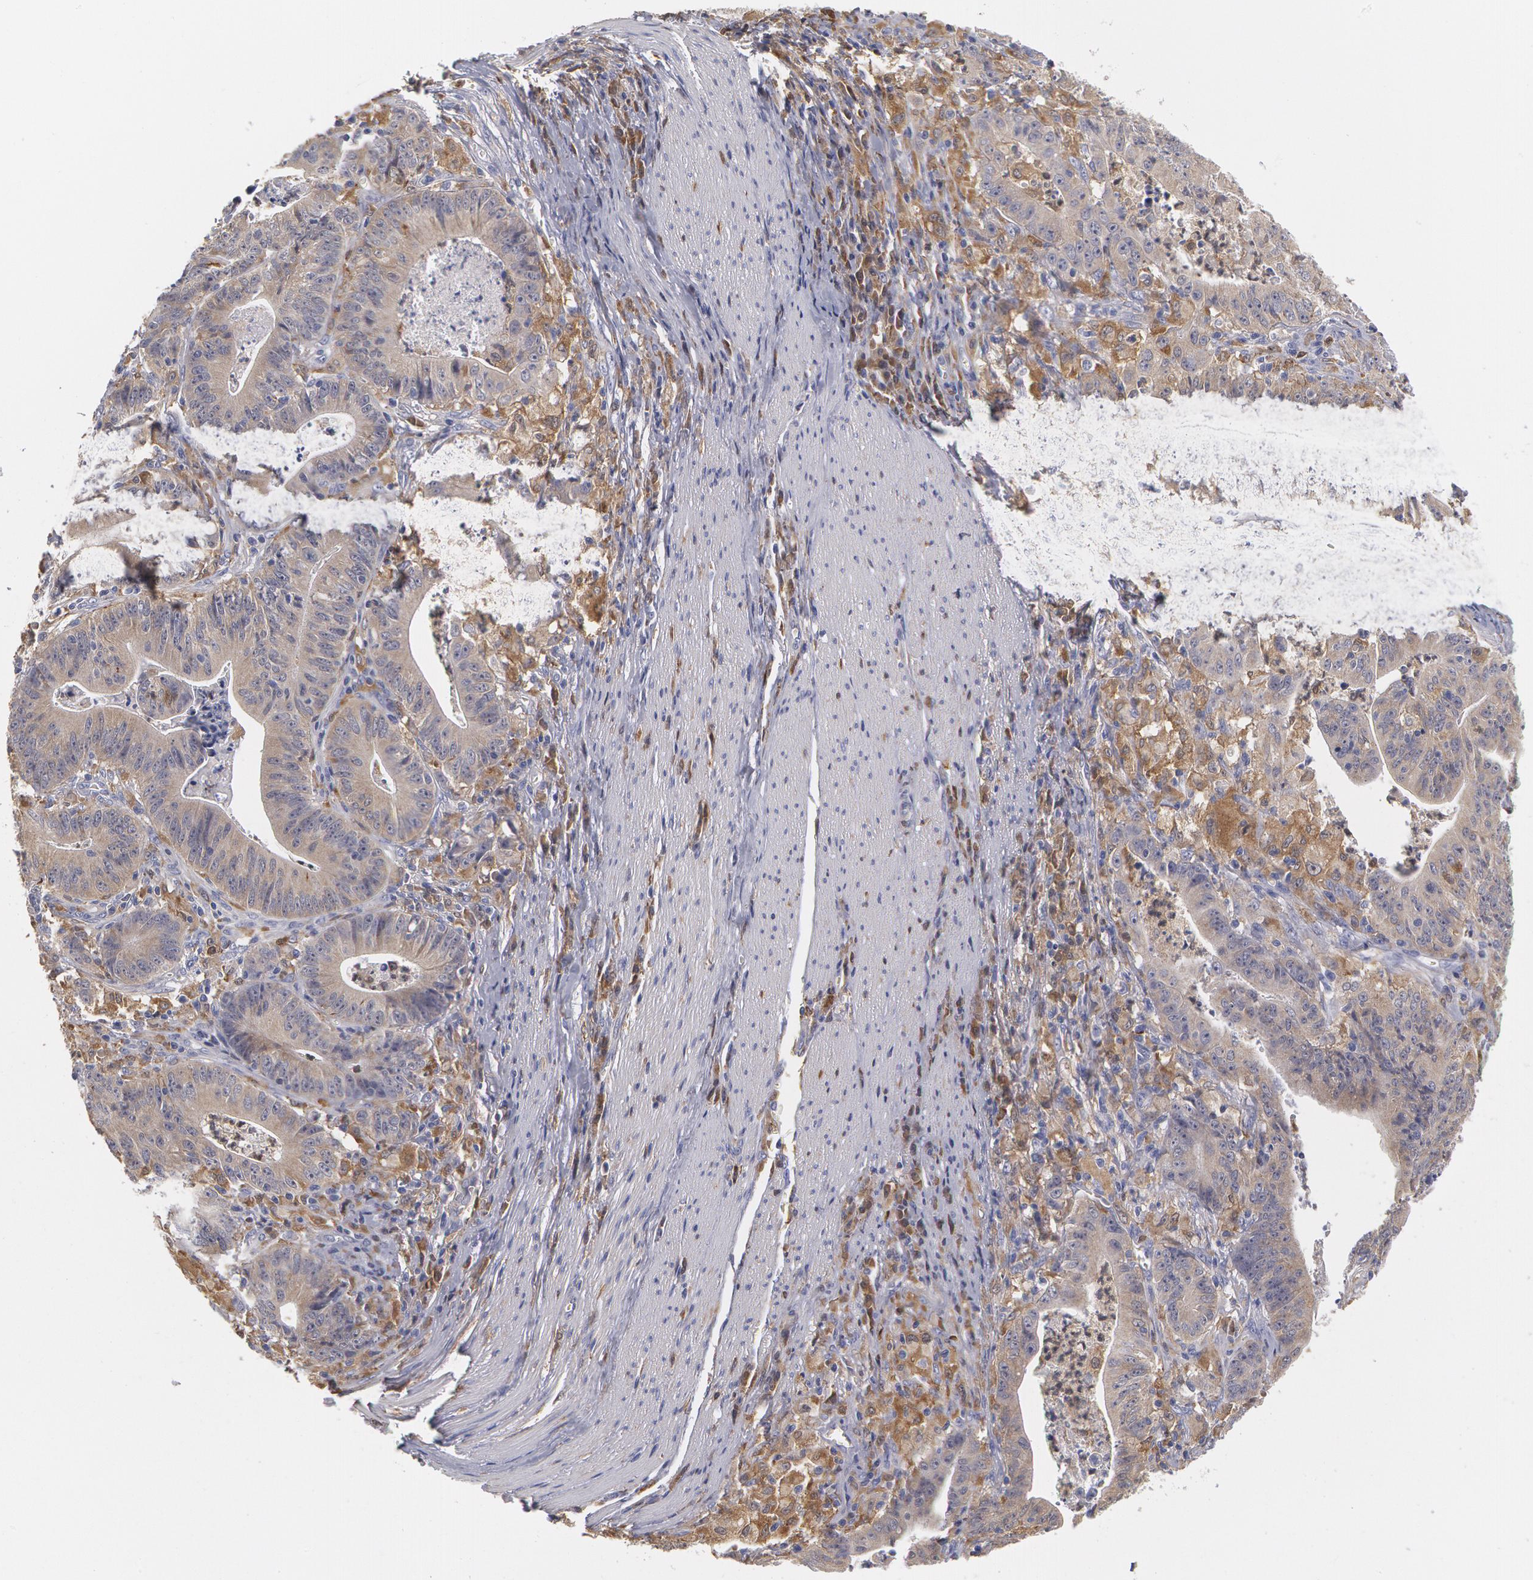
{"staining": {"intensity": "weak", "quantity": ">75%", "location": "cytoplasmic/membranous"}, "tissue": "stomach cancer", "cell_type": "Tumor cells", "image_type": "cancer", "snomed": [{"axis": "morphology", "description": "Adenocarcinoma, NOS"}, {"axis": "topography", "description": "Stomach, lower"}], "caption": "High-magnification brightfield microscopy of stomach cancer stained with DAB (3,3'-diaminobenzidine) (brown) and counterstained with hematoxylin (blue). tumor cells exhibit weak cytoplasmic/membranous expression is present in approximately>75% of cells.", "gene": "SYK", "patient": {"sex": "female", "age": 86}}